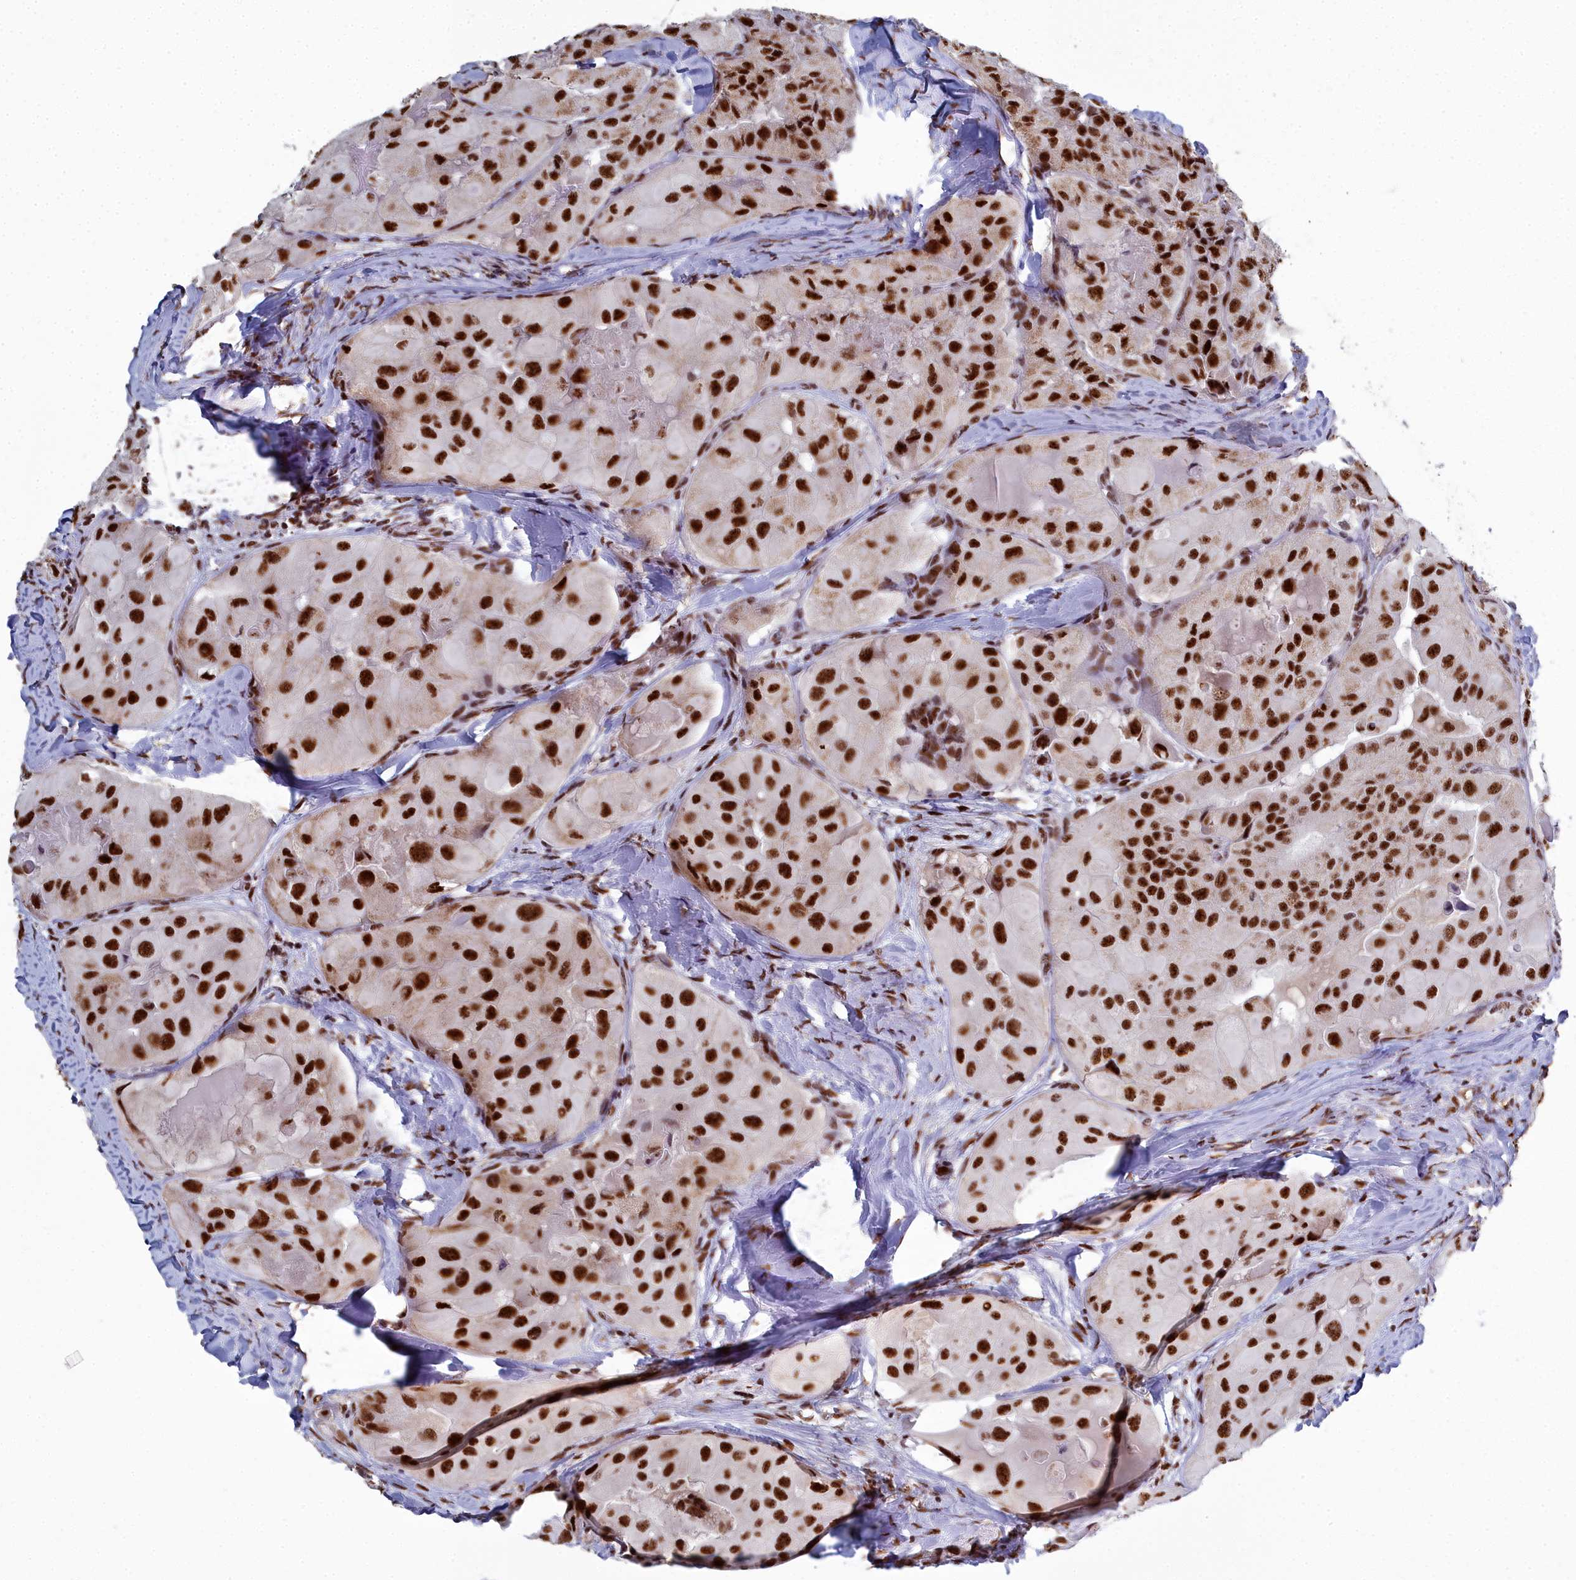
{"staining": {"intensity": "strong", "quantity": ">75%", "location": "nuclear"}, "tissue": "thyroid cancer", "cell_type": "Tumor cells", "image_type": "cancer", "snomed": [{"axis": "morphology", "description": "Normal tissue, NOS"}, {"axis": "morphology", "description": "Papillary adenocarcinoma, NOS"}, {"axis": "topography", "description": "Thyroid gland"}], "caption": "Papillary adenocarcinoma (thyroid) tissue shows strong nuclear positivity in approximately >75% of tumor cells, visualized by immunohistochemistry.", "gene": "SF3B3", "patient": {"sex": "female", "age": 59}}